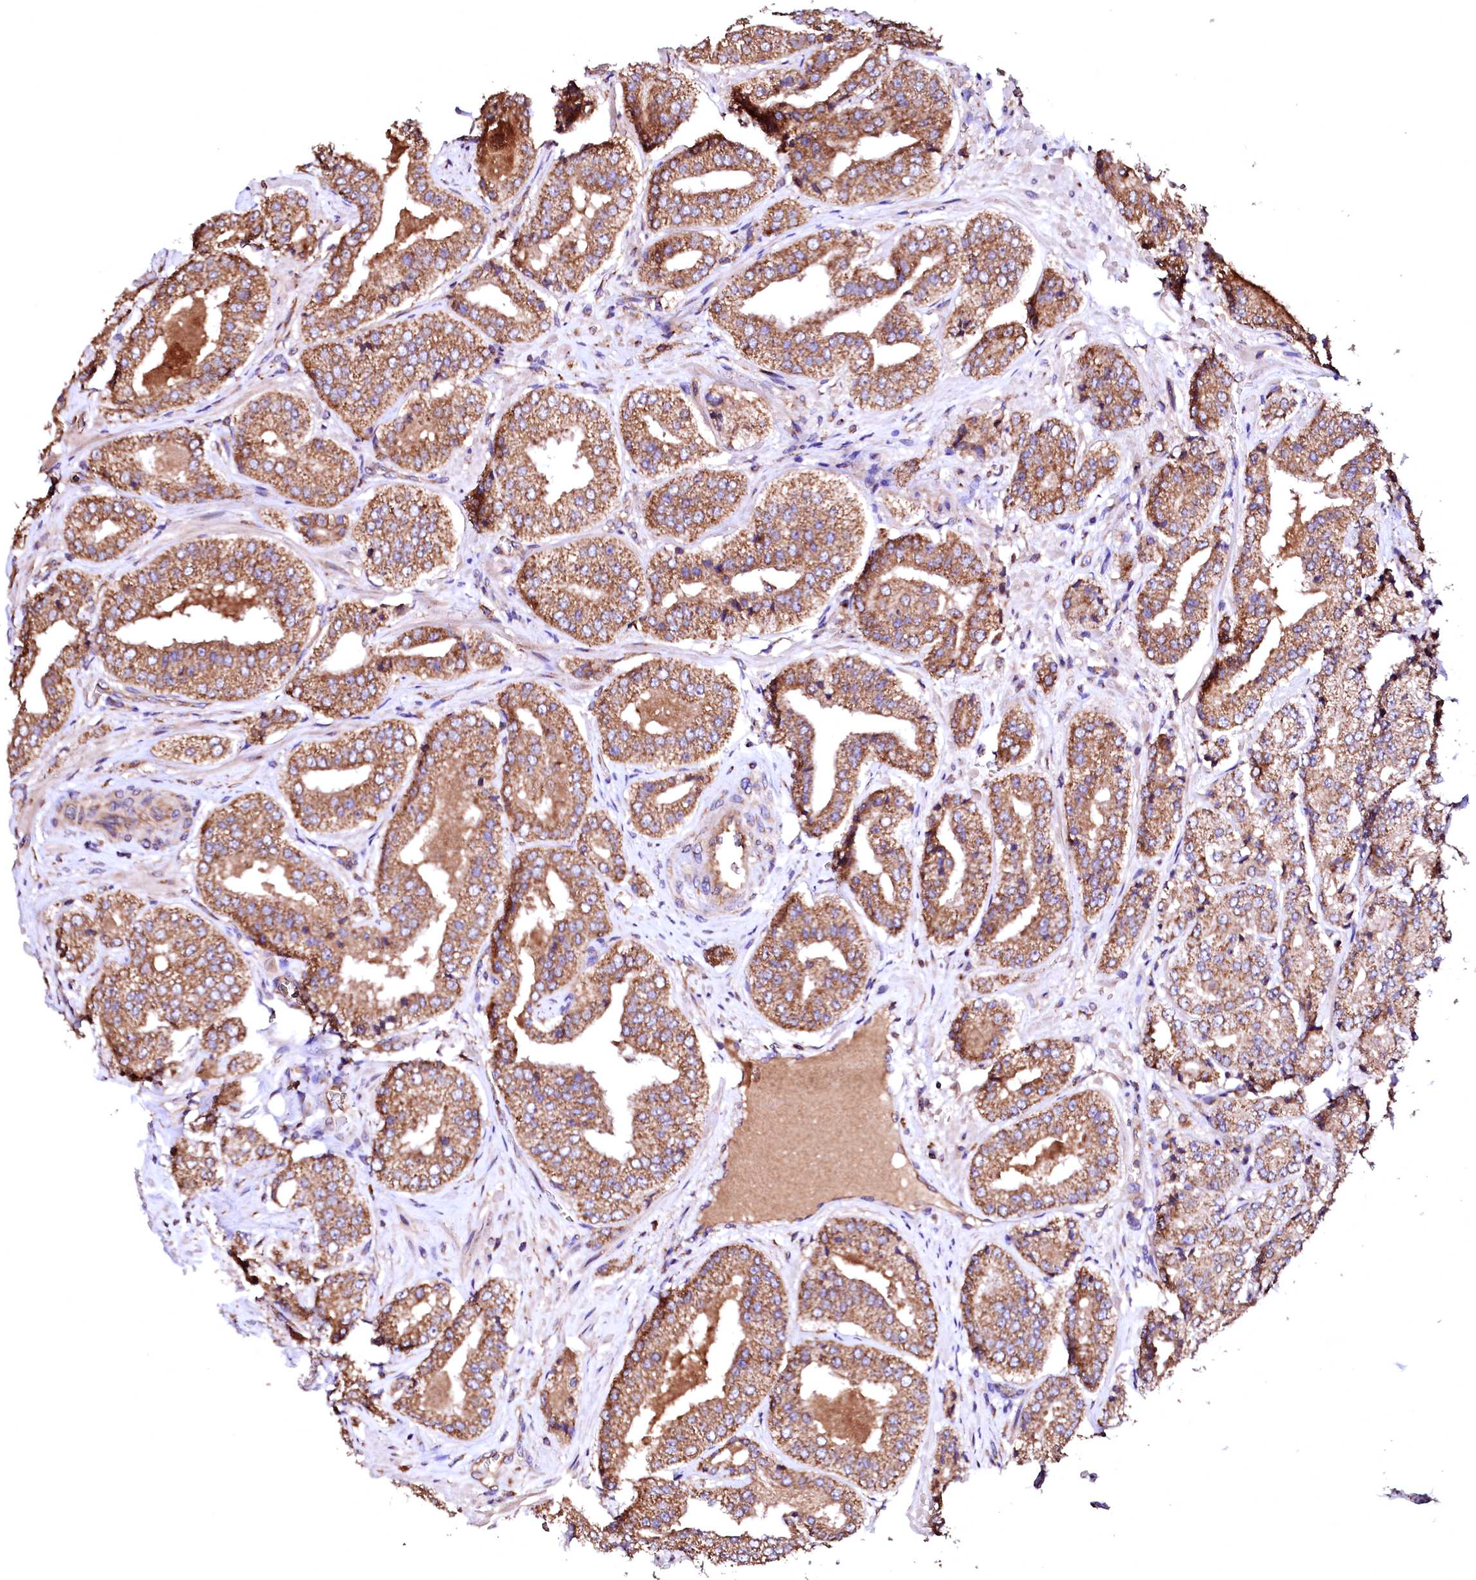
{"staining": {"intensity": "moderate", "quantity": ">75%", "location": "cytoplasmic/membranous"}, "tissue": "prostate cancer", "cell_type": "Tumor cells", "image_type": "cancer", "snomed": [{"axis": "morphology", "description": "Adenocarcinoma, High grade"}, {"axis": "topography", "description": "Prostate"}], "caption": "Immunohistochemistry of prostate cancer exhibits medium levels of moderate cytoplasmic/membranous positivity in approximately >75% of tumor cells.", "gene": "ST3GAL1", "patient": {"sex": "male", "age": 71}}